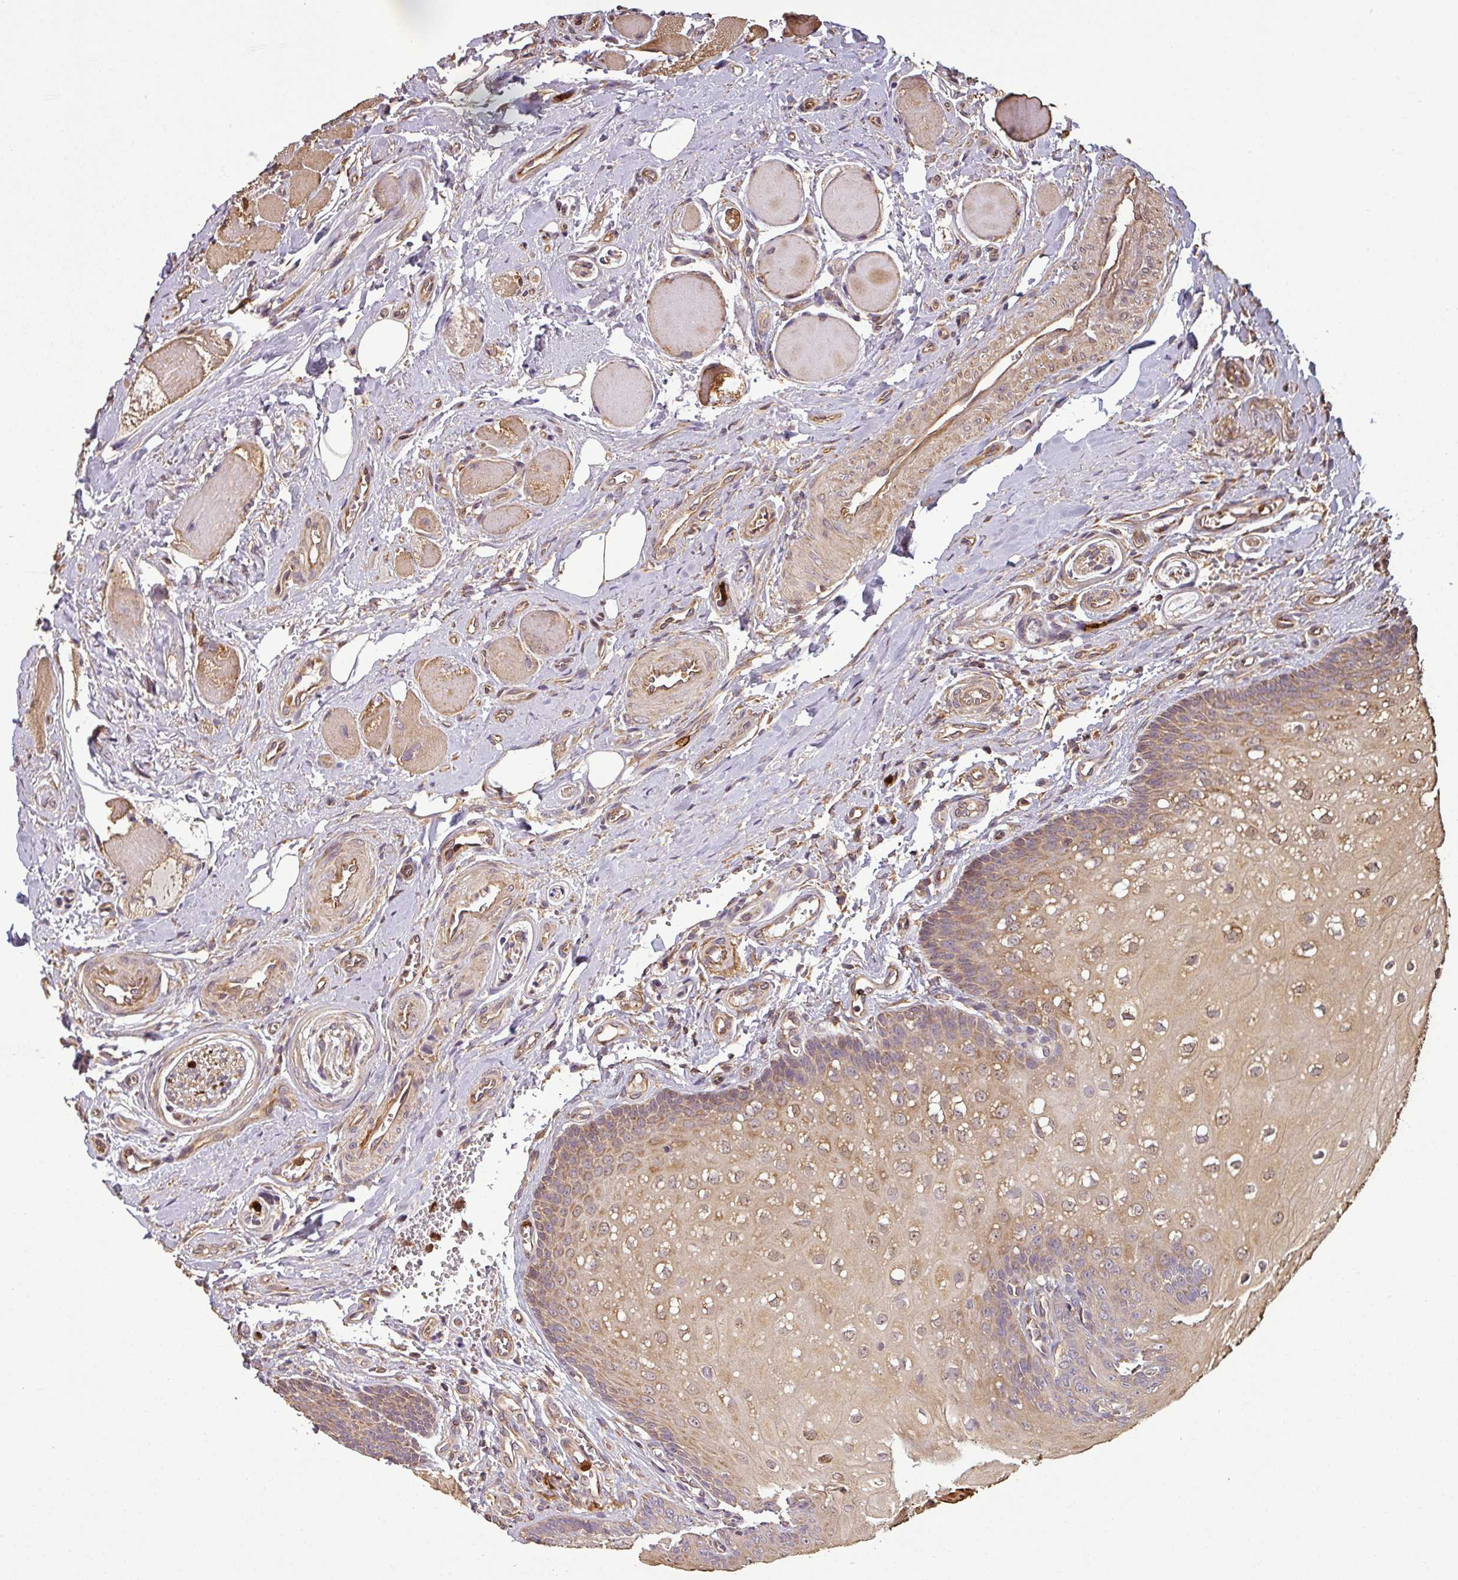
{"staining": {"intensity": "moderate", "quantity": ">75%", "location": "cytoplasmic/membranous"}, "tissue": "oral mucosa", "cell_type": "Squamous epithelial cells", "image_type": "normal", "snomed": [{"axis": "morphology", "description": "Normal tissue, NOS"}, {"axis": "morphology", "description": "Squamous cell carcinoma, NOS"}, {"axis": "topography", "description": "Oral tissue"}, {"axis": "topography", "description": "Tounge, NOS"}, {"axis": "topography", "description": "Head-Neck"}], "caption": "DAB (3,3'-diaminobenzidine) immunohistochemical staining of unremarkable oral mucosa exhibits moderate cytoplasmic/membranous protein expression in approximately >75% of squamous epithelial cells.", "gene": "PLEKHM1", "patient": {"sex": "male", "age": 79}}